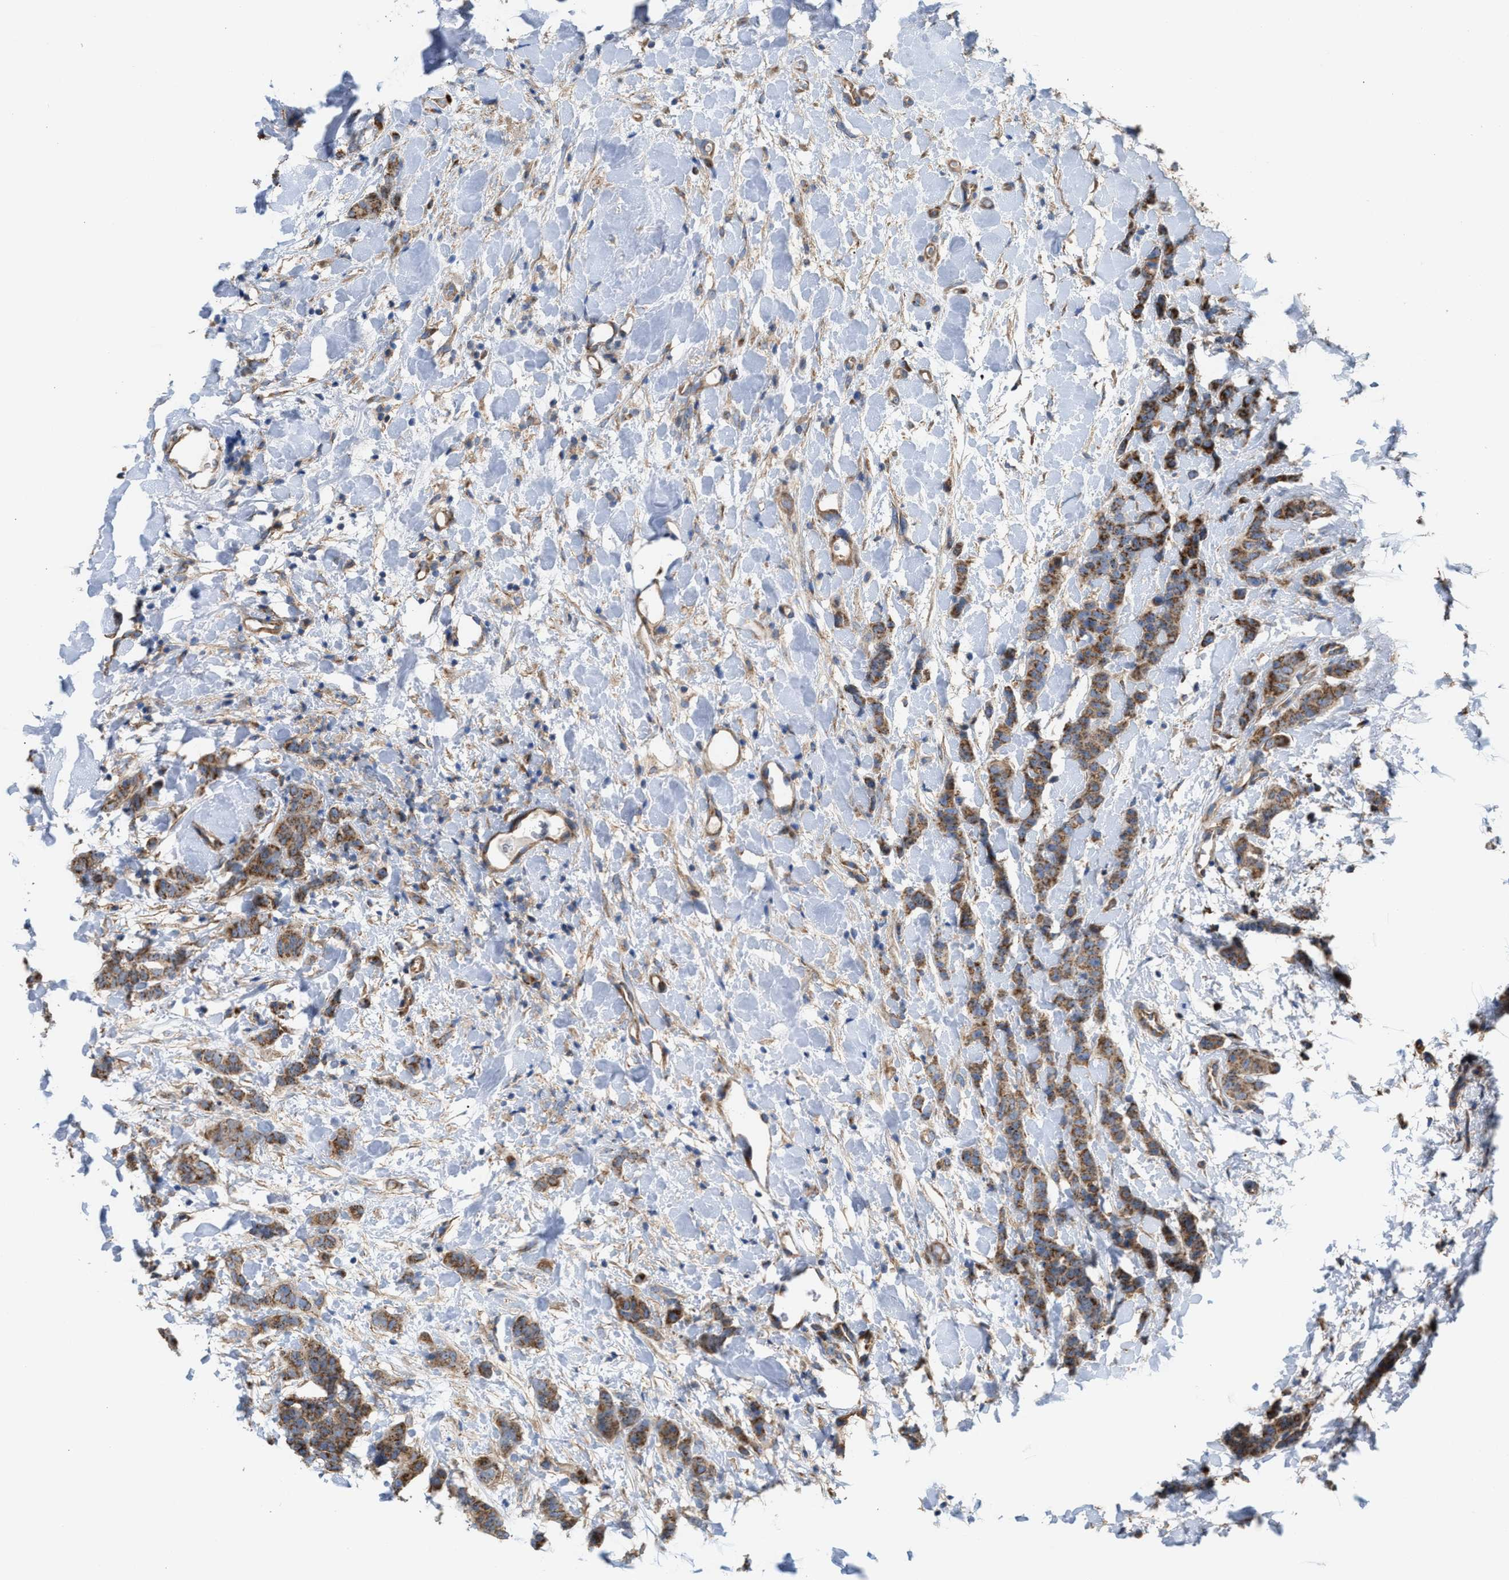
{"staining": {"intensity": "moderate", "quantity": ">75%", "location": "cytoplasmic/membranous"}, "tissue": "breast cancer", "cell_type": "Tumor cells", "image_type": "cancer", "snomed": [{"axis": "morphology", "description": "Normal tissue, NOS"}, {"axis": "morphology", "description": "Duct carcinoma"}, {"axis": "topography", "description": "Breast"}], "caption": "Protein expression analysis of human breast cancer (intraductal carcinoma) reveals moderate cytoplasmic/membranous expression in about >75% of tumor cells.", "gene": "OXSM", "patient": {"sex": "female", "age": 40}}